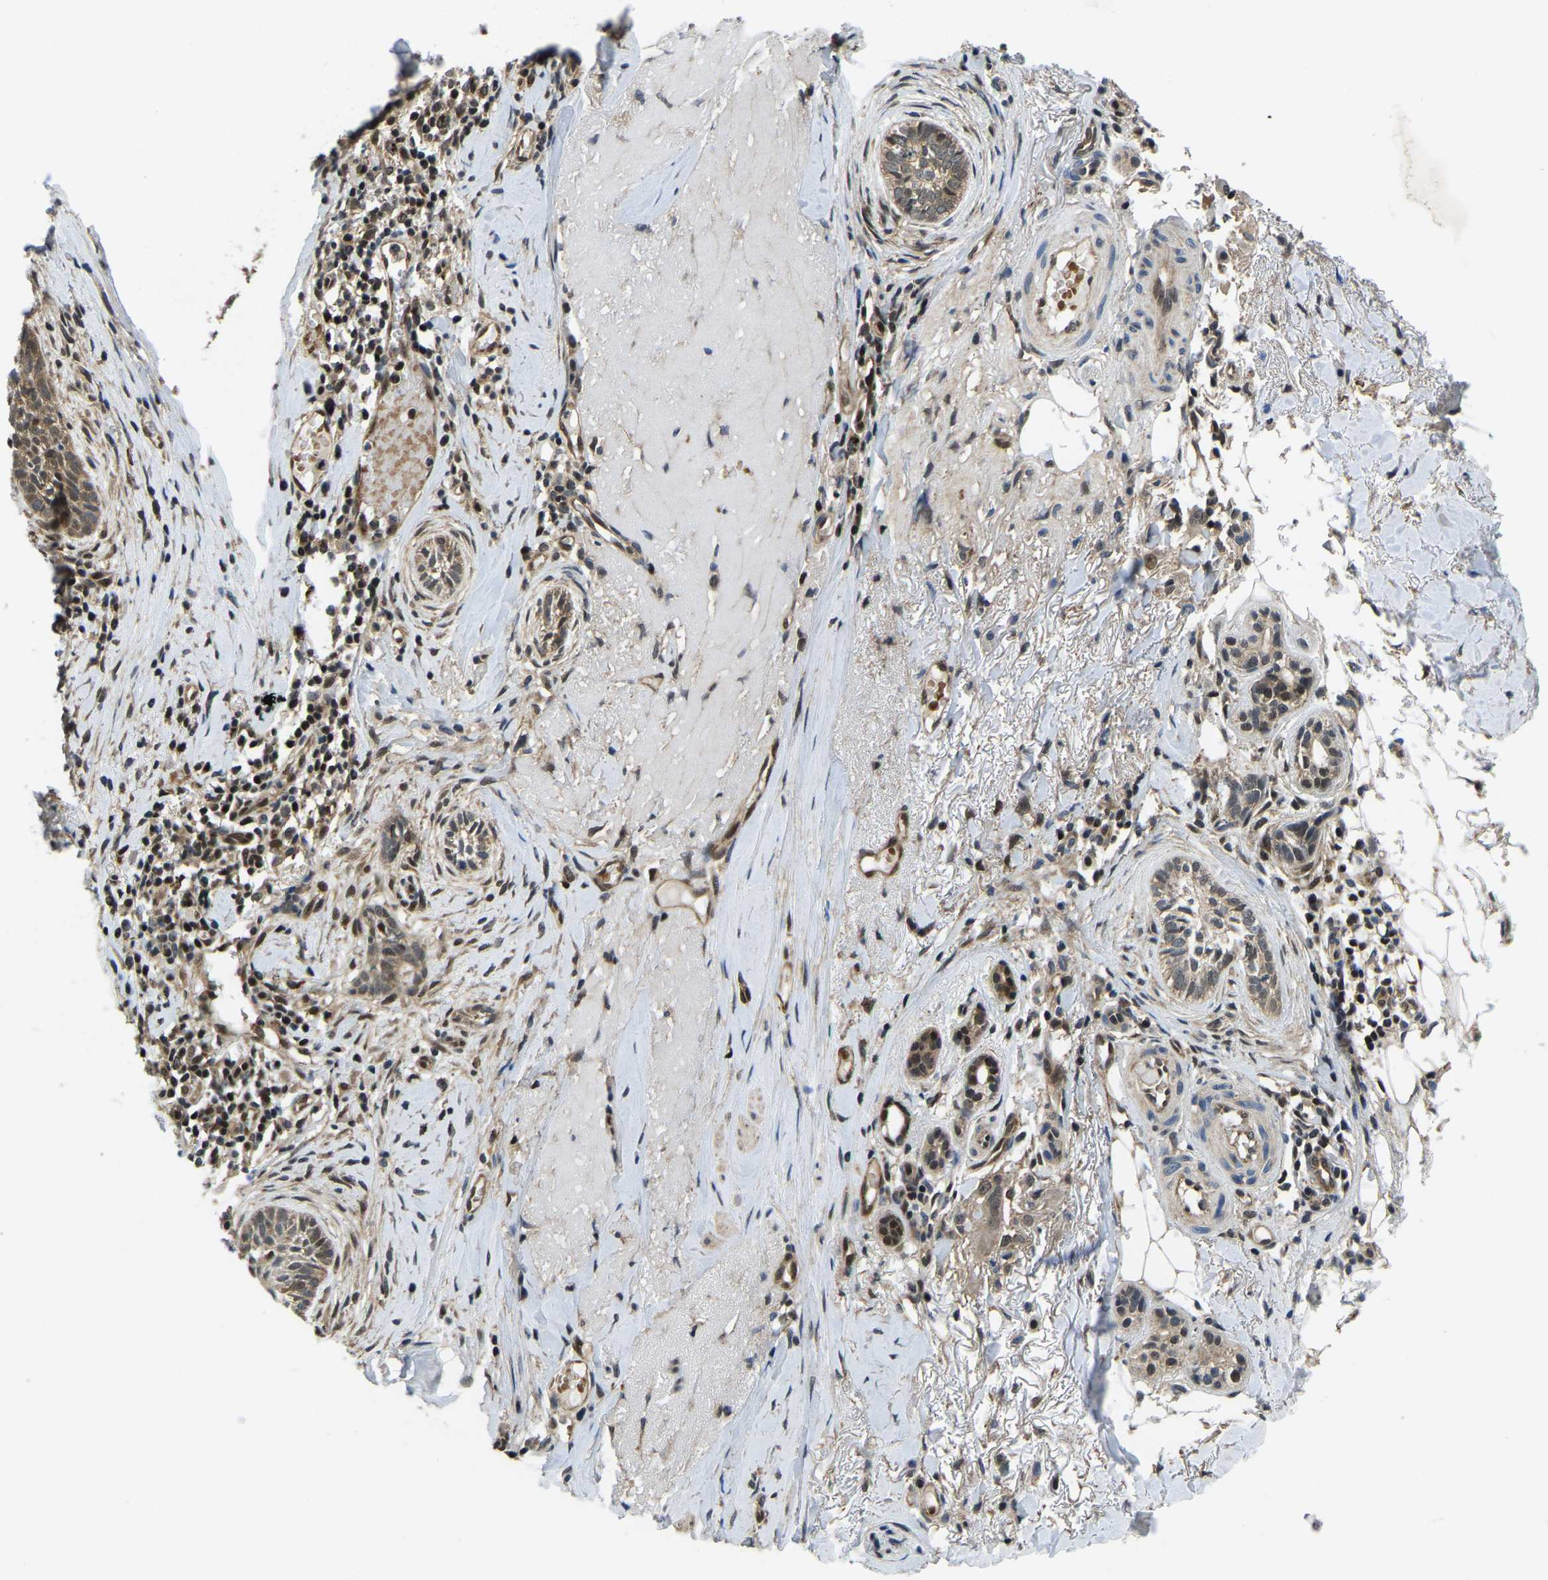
{"staining": {"intensity": "moderate", "quantity": ">75%", "location": "cytoplasmic/membranous,nuclear"}, "tissue": "skin cancer", "cell_type": "Tumor cells", "image_type": "cancer", "snomed": [{"axis": "morphology", "description": "Basal cell carcinoma"}, {"axis": "topography", "description": "Skin"}], "caption": "Moderate cytoplasmic/membranous and nuclear staining for a protein is appreciated in about >75% of tumor cells of skin cancer (basal cell carcinoma) using immunohistochemistry.", "gene": "DFFA", "patient": {"sex": "female", "age": 88}}